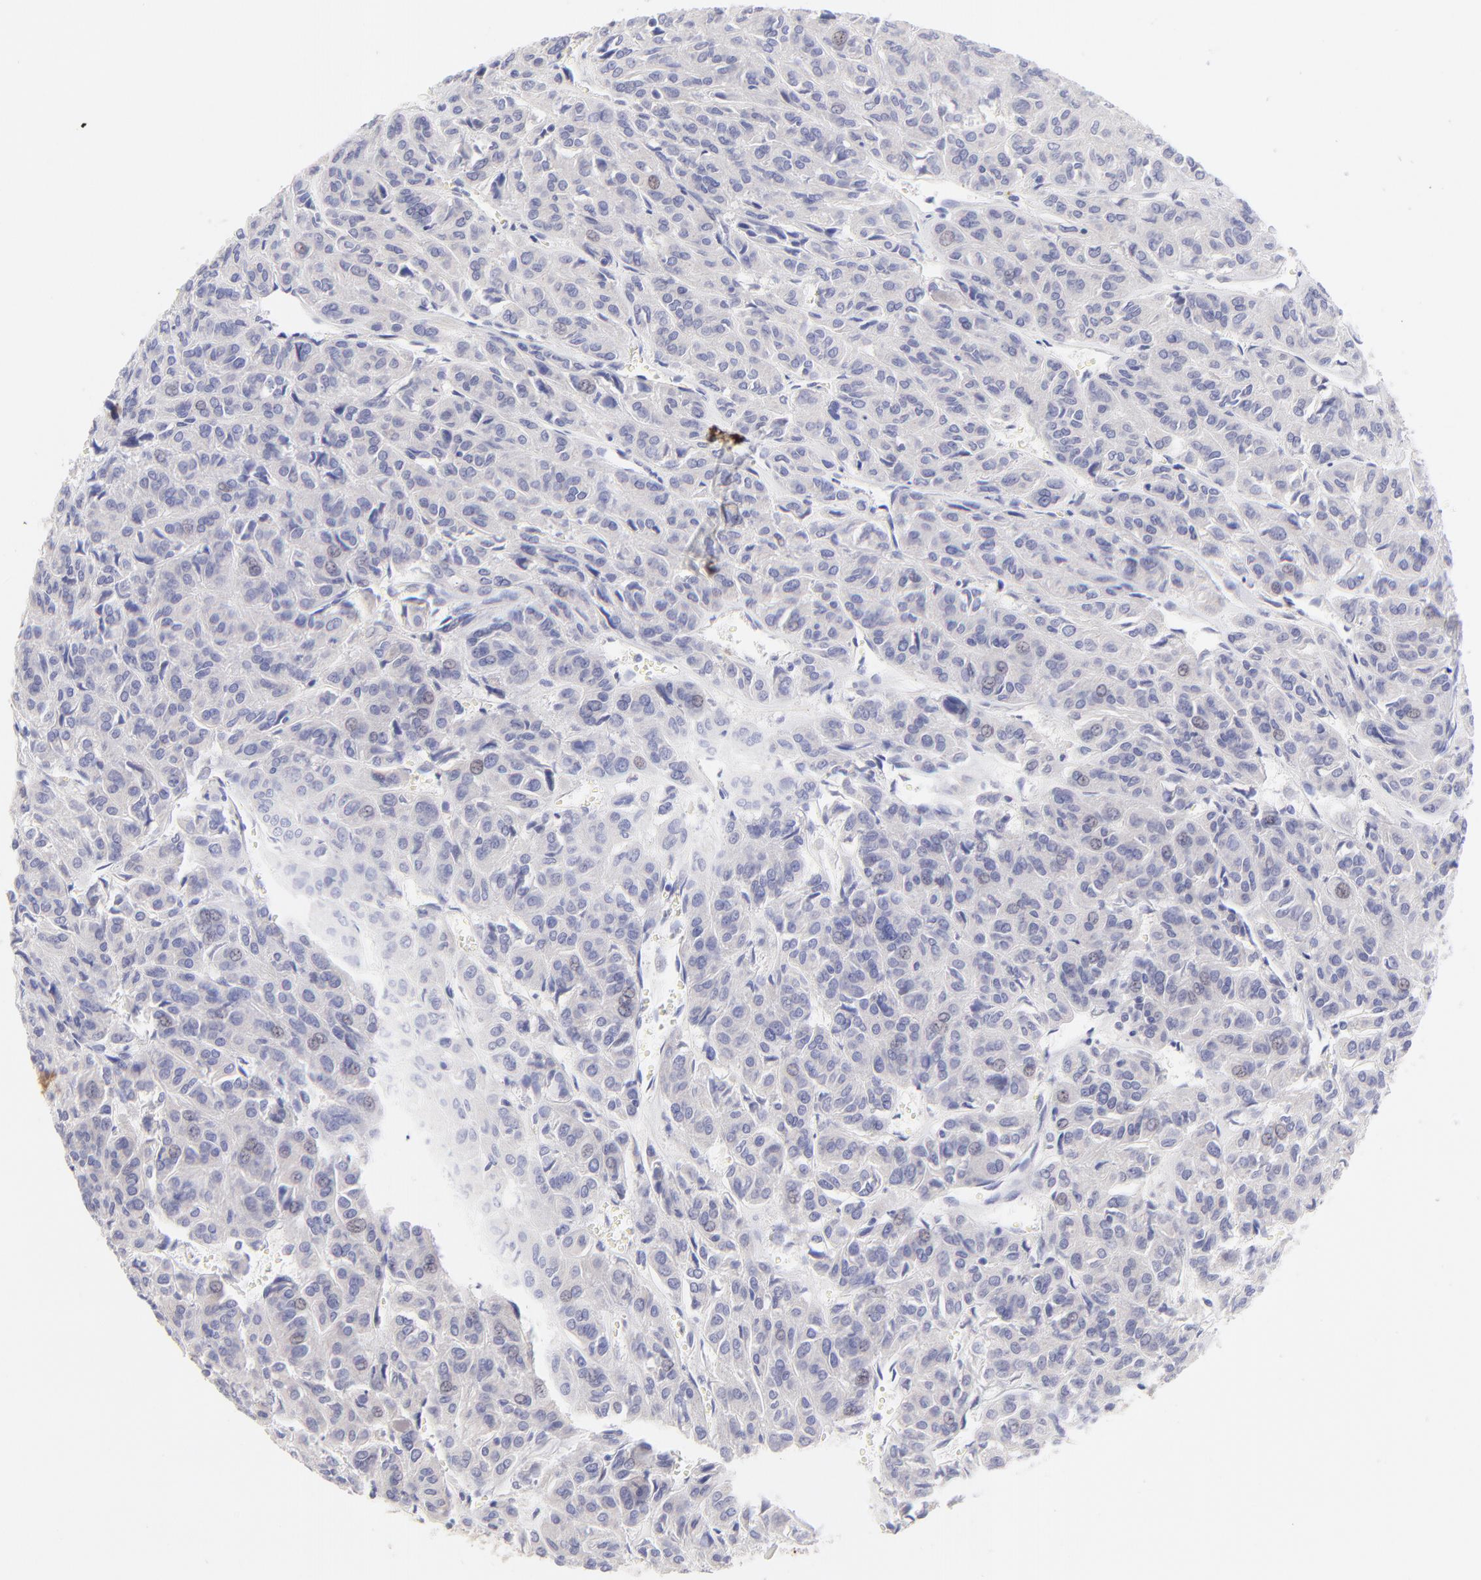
{"staining": {"intensity": "negative", "quantity": "none", "location": "none"}, "tissue": "thyroid cancer", "cell_type": "Tumor cells", "image_type": "cancer", "snomed": [{"axis": "morphology", "description": "Follicular adenoma carcinoma, NOS"}, {"axis": "topography", "description": "Thyroid gland"}], "caption": "Thyroid cancer stained for a protein using IHC displays no positivity tumor cells.", "gene": "KLF4", "patient": {"sex": "female", "age": 71}}